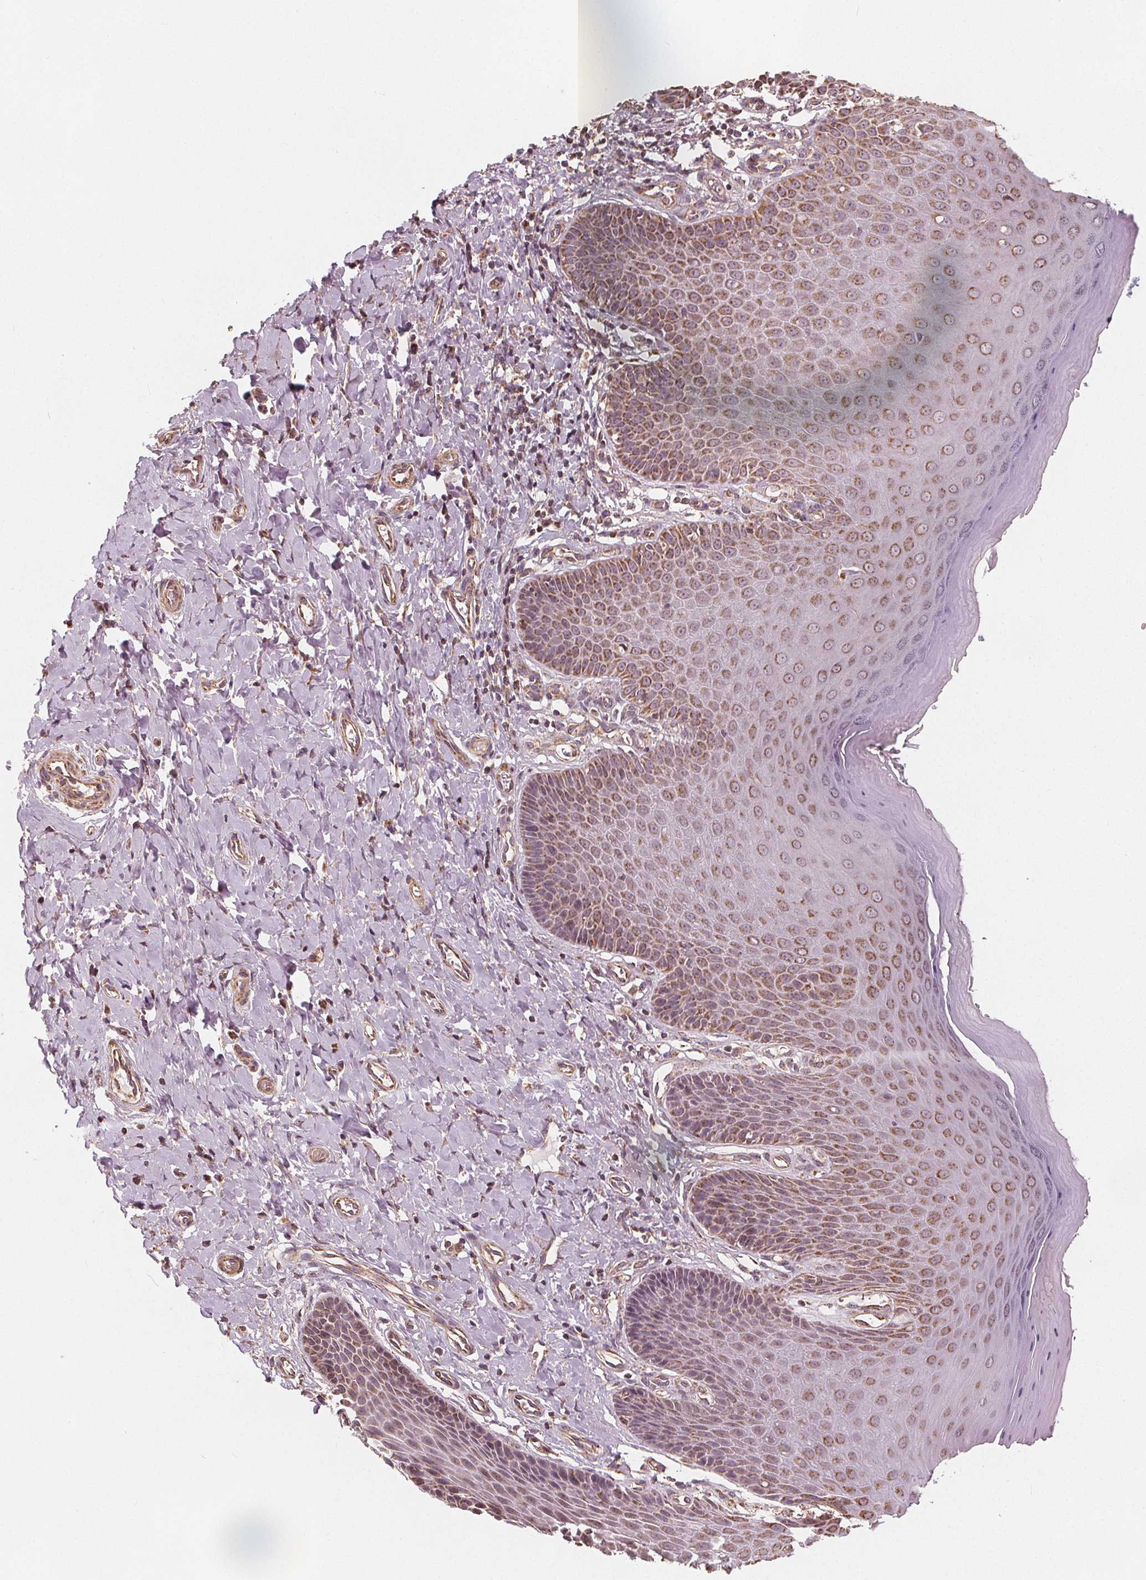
{"staining": {"intensity": "weak", "quantity": "25%-75%", "location": "cytoplasmic/membranous"}, "tissue": "vagina", "cell_type": "Squamous epithelial cells", "image_type": "normal", "snomed": [{"axis": "morphology", "description": "Normal tissue, NOS"}, {"axis": "topography", "description": "Vagina"}], "caption": "Unremarkable vagina reveals weak cytoplasmic/membranous staining in about 25%-75% of squamous epithelial cells, visualized by immunohistochemistry. (Brightfield microscopy of DAB IHC at high magnification).", "gene": "PEX26", "patient": {"sex": "female", "age": 83}}